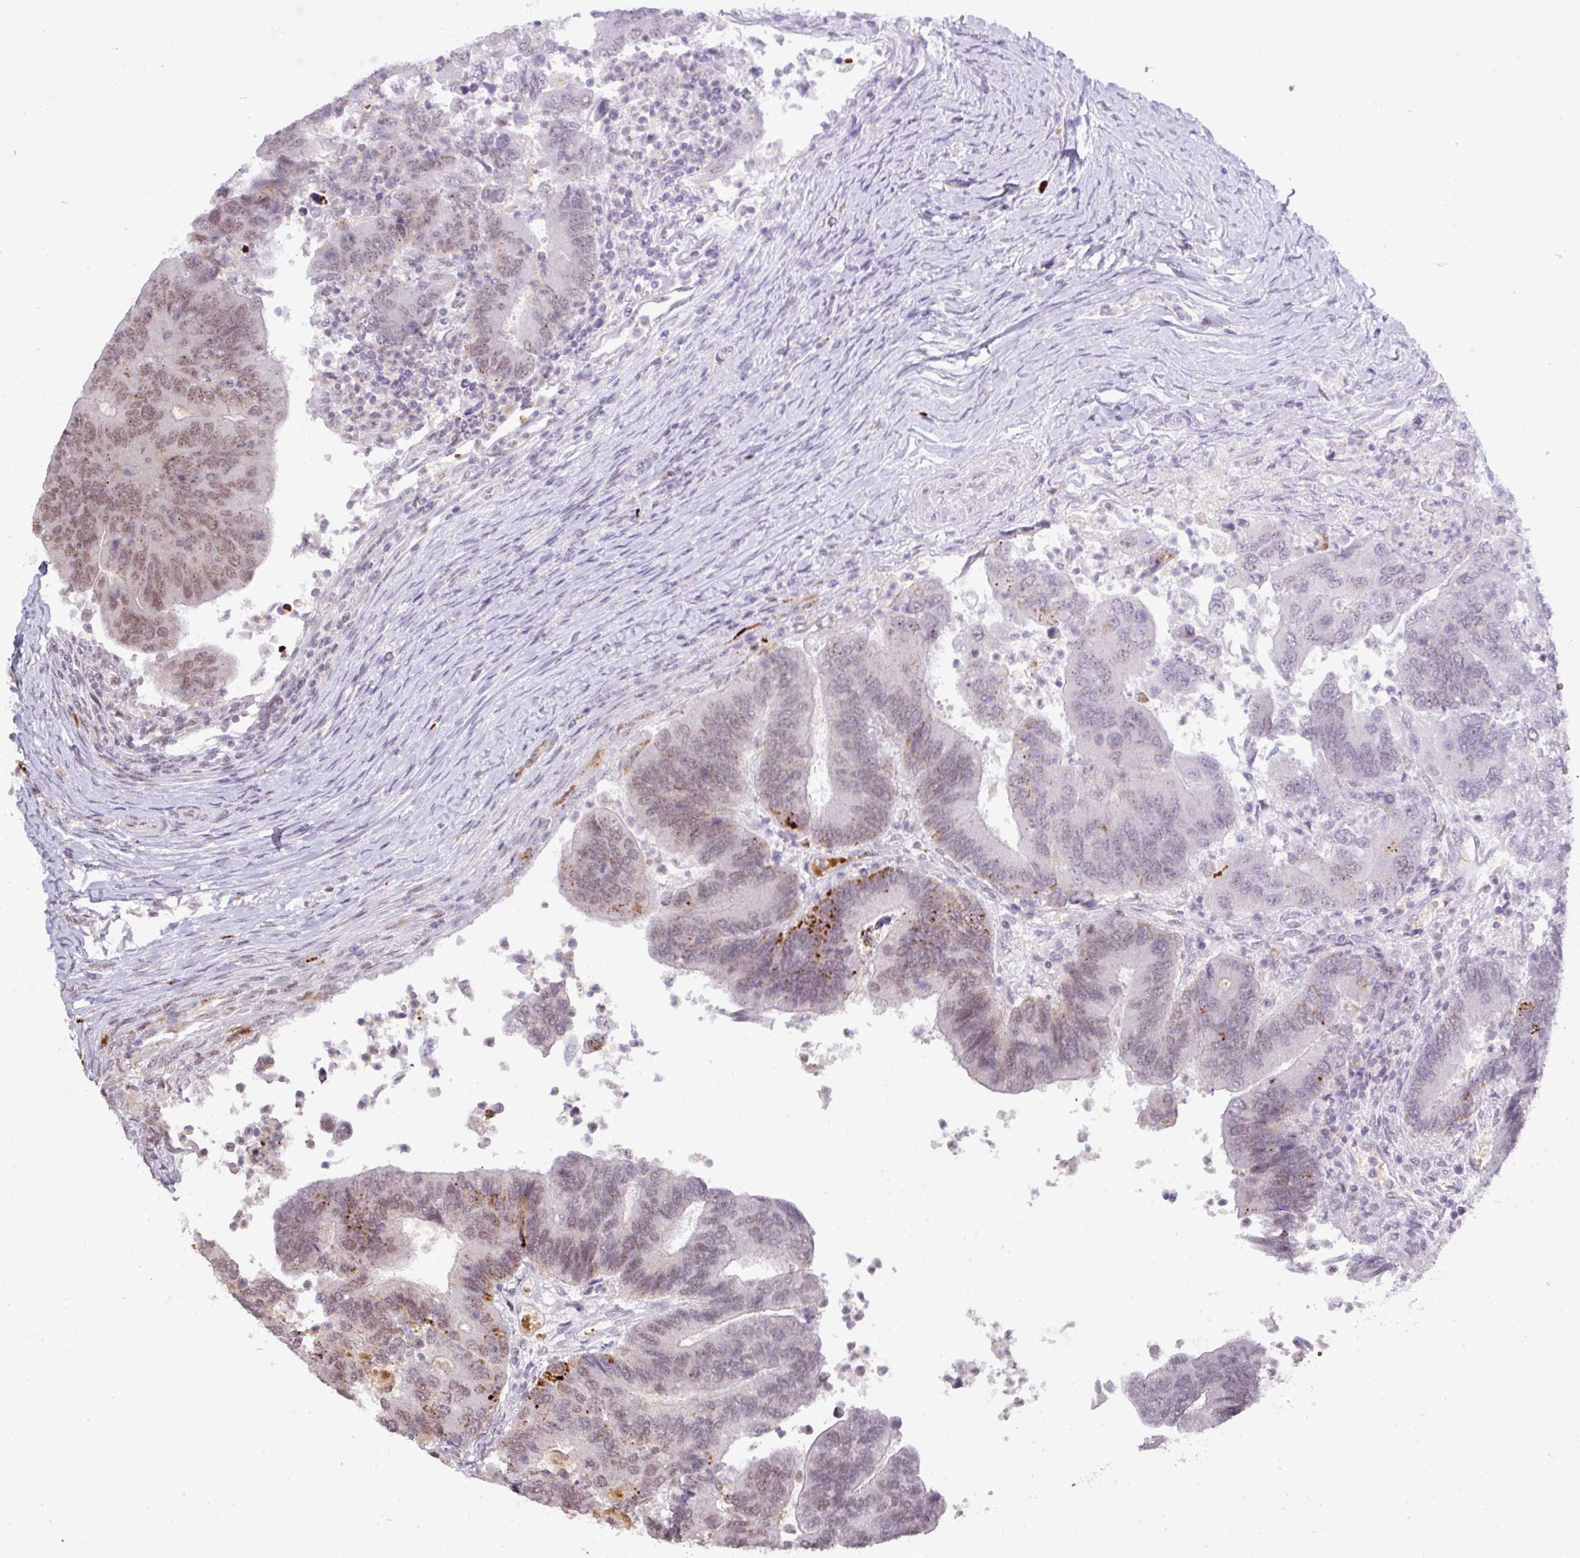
{"staining": {"intensity": "moderate", "quantity": "25%-75%", "location": "cytoplasmic/membranous,nuclear"}, "tissue": "colorectal cancer", "cell_type": "Tumor cells", "image_type": "cancer", "snomed": [{"axis": "morphology", "description": "Adenocarcinoma, NOS"}, {"axis": "topography", "description": "Colon"}], "caption": "Immunohistochemical staining of human colorectal cancer demonstrates medium levels of moderate cytoplasmic/membranous and nuclear staining in approximately 25%-75% of tumor cells.", "gene": "NEIL1", "patient": {"sex": "female", "age": 67}}